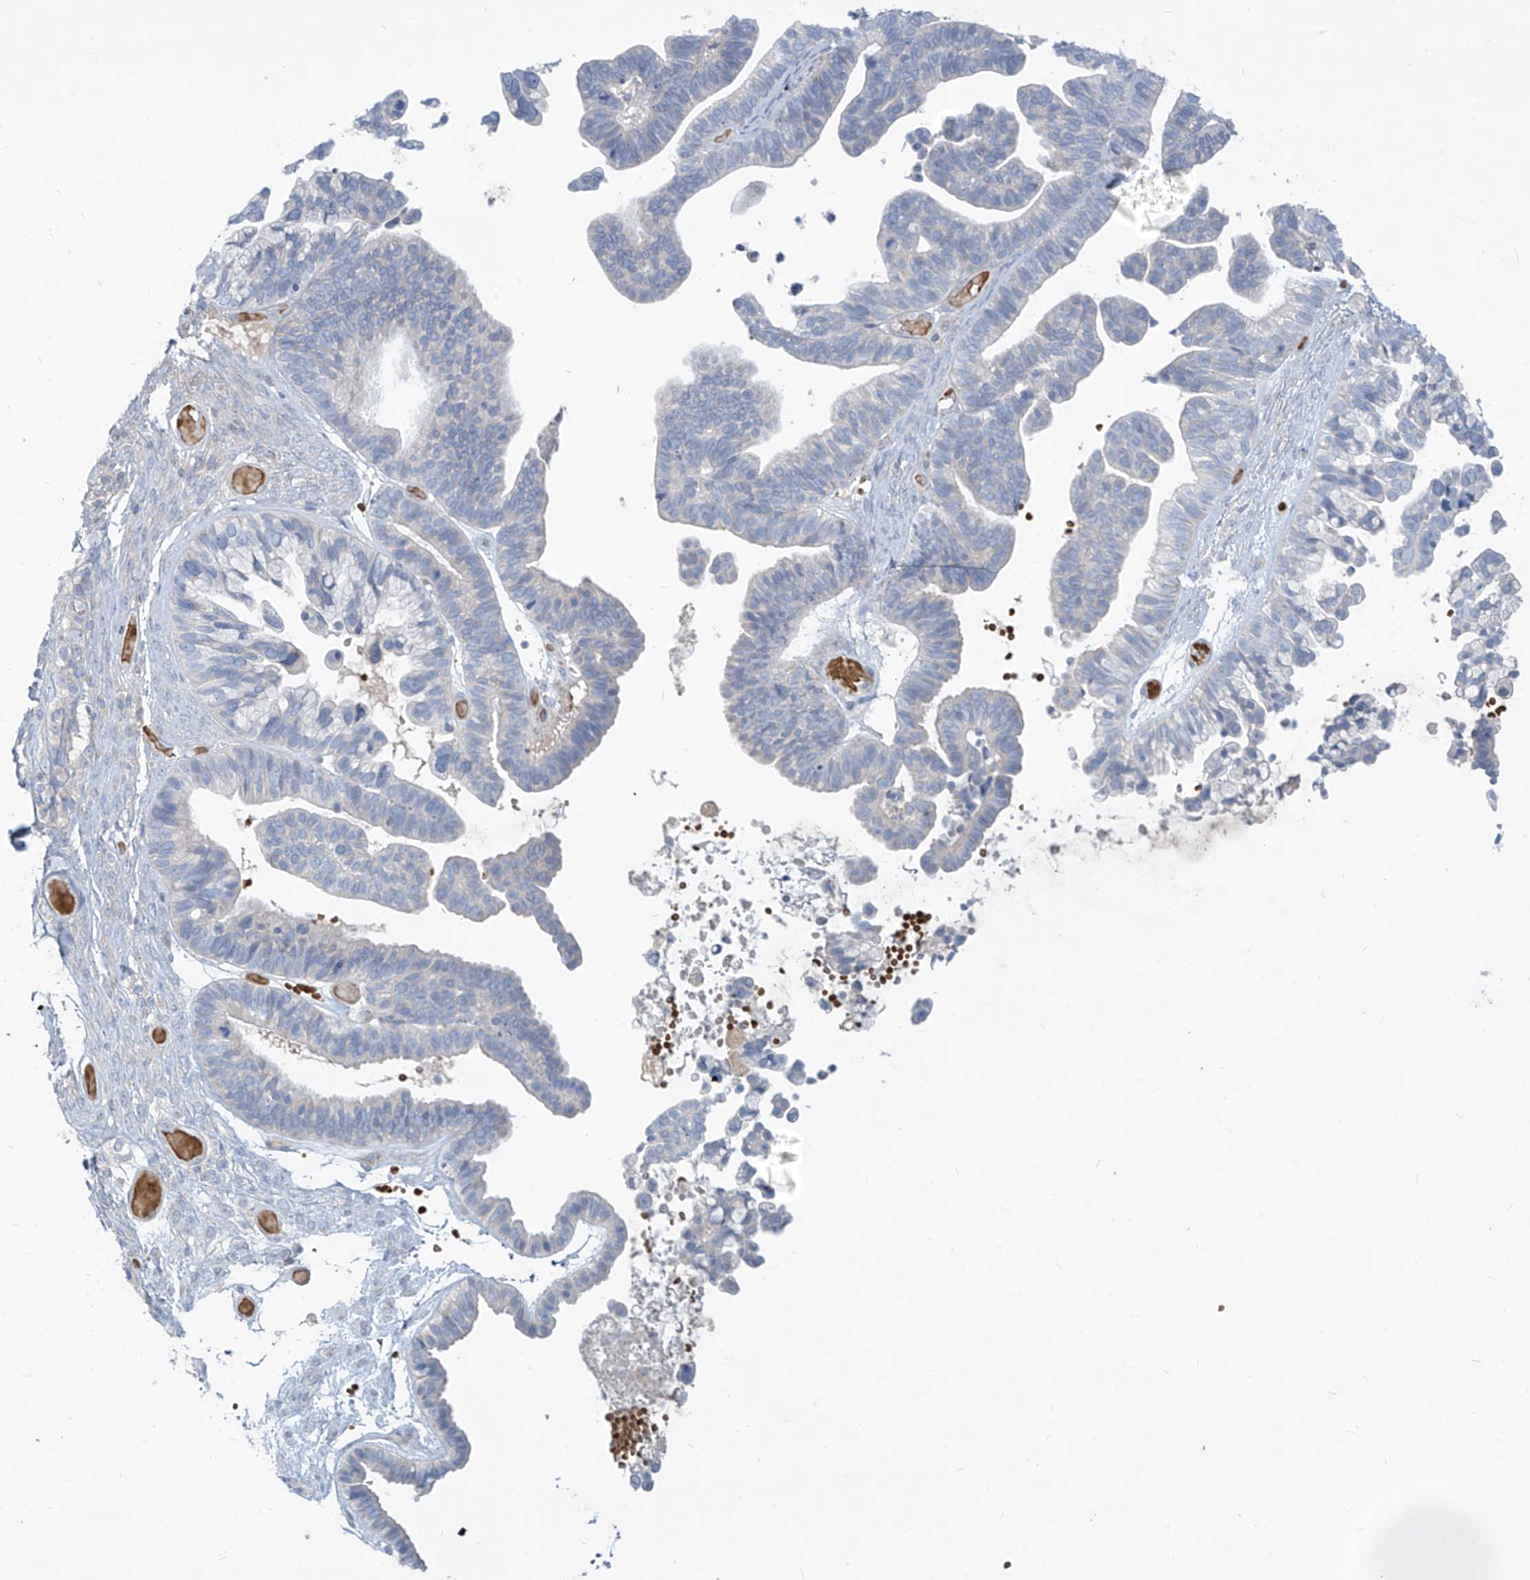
{"staining": {"intensity": "negative", "quantity": "none", "location": "none"}, "tissue": "ovarian cancer", "cell_type": "Tumor cells", "image_type": "cancer", "snomed": [{"axis": "morphology", "description": "Cystadenocarcinoma, serous, NOS"}, {"axis": "topography", "description": "Ovary"}], "caption": "DAB immunohistochemical staining of human ovarian cancer (serous cystadenocarcinoma) demonstrates no significant positivity in tumor cells.", "gene": "DGKQ", "patient": {"sex": "female", "age": 56}}